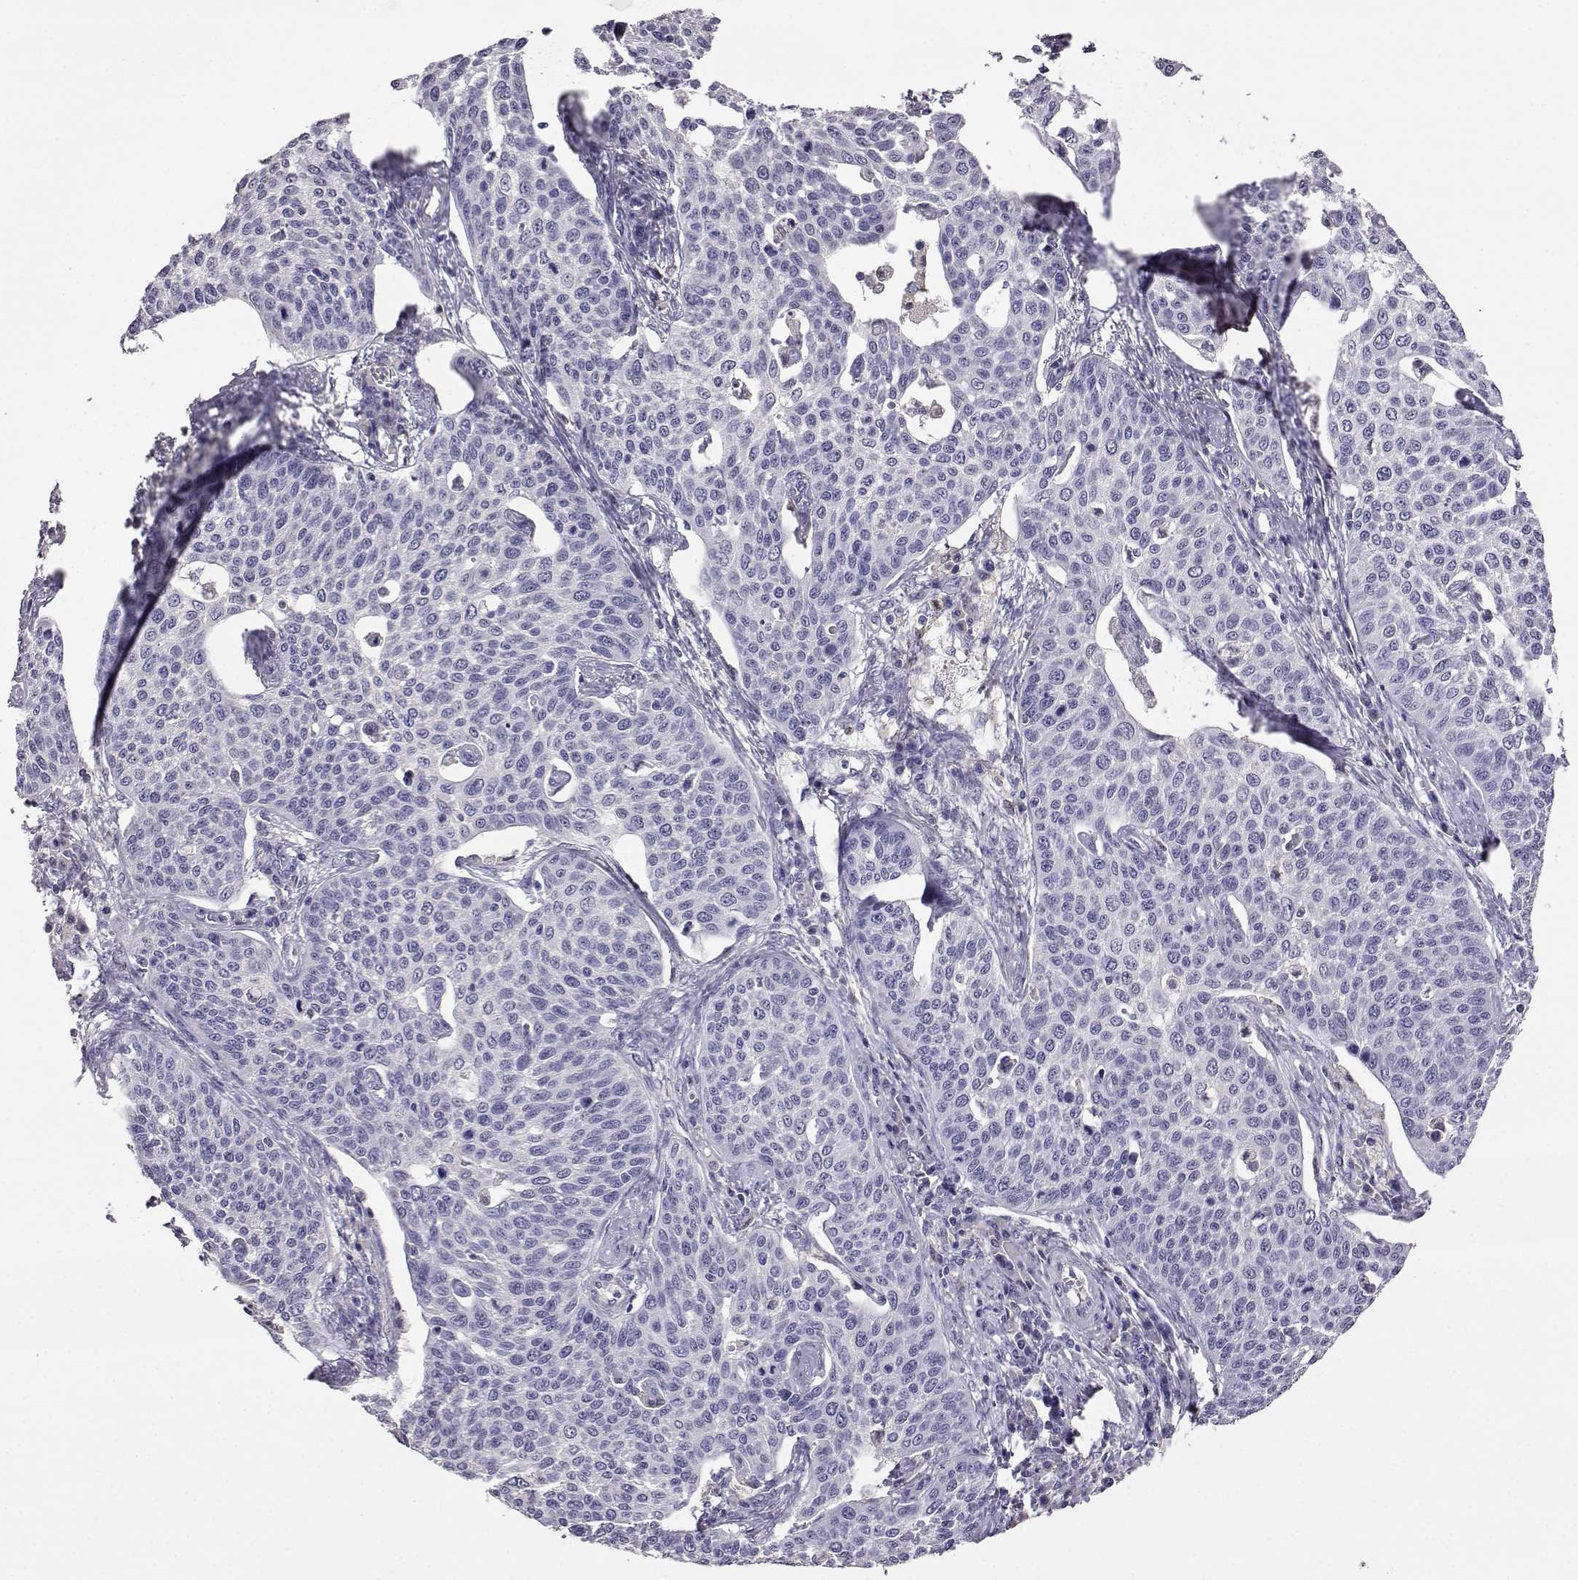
{"staining": {"intensity": "negative", "quantity": "none", "location": "none"}, "tissue": "cervical cancer", "cell_type": "Tumor cells", "image_type": "cancer", "snomed": [{"axis": "morphology", "description": "Squamous cell carcinoma, NOS"}, {"axis": "topography", "description": "Cervix"}], "caption": "This is an immunohistochemistry (IHC) histopathology image of squamous cell carcinoma (cervical). There is no positivity in tumor cells.", "gene": "AKR1B1", "patient": {"sex": "female", "age": 34}}